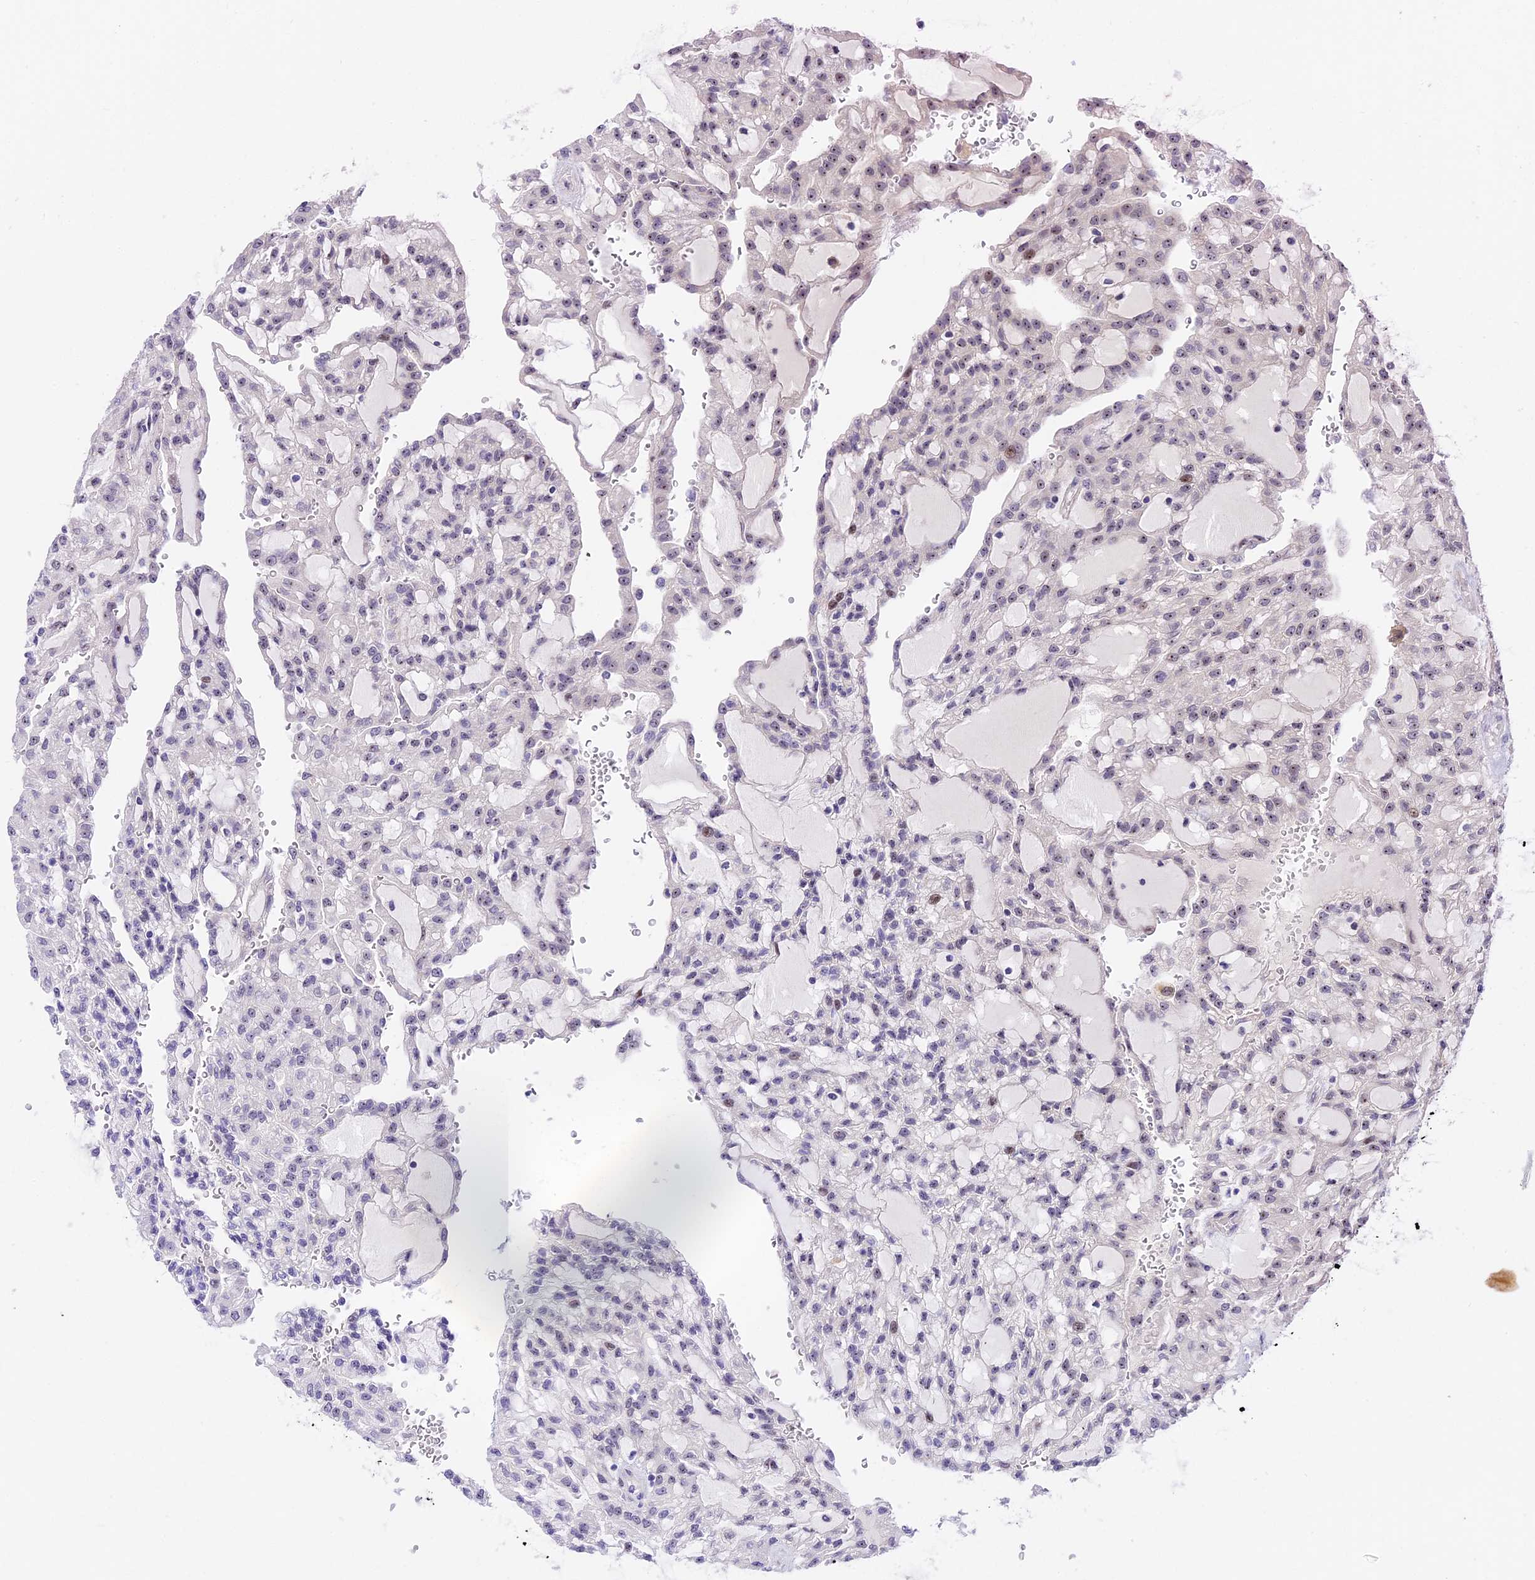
{"staining": {"intensity": "negative", "quantity": "none", "location": "none"}, "tissue": "renal cancer", "cell_type": "Tumor cells", "image_type": "cancer", "snomed": [{"axis": "morphology", "description": "Adenocarcinoma, NOS"}, {"axis": "topography", "description": "Kidney"}], "caption": "An immunohistochemistry (IHC) micrograph of adenocarcinoma (renal) is shown. There is no staining in tumor cells of adenocarcinoma (renal).", "gene": "MIDN", "patient": {"sex": "male", "age": 63}}